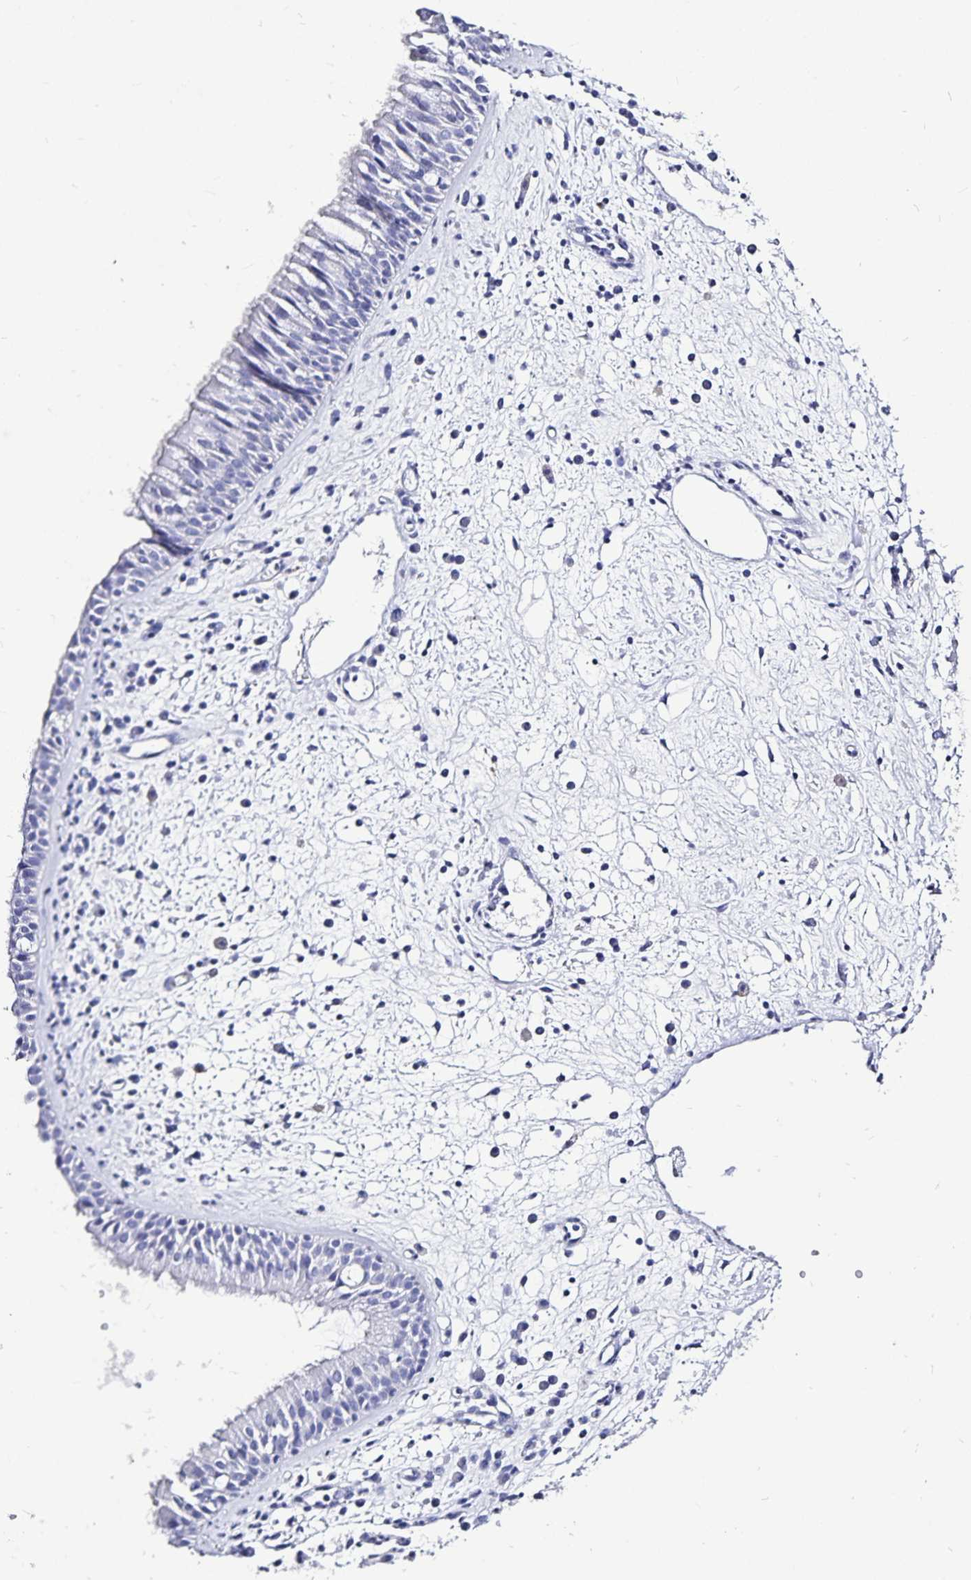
{"staining": {"intensity": "negative", "quantity": "none", "location": "none"}, "tissue": "nasopharynx", "cell_type": "Respiratory epithelial cells", "image_type": "normal", "snomed": [{"axis": "morphology", "description": "Normal tissue, NOS"}, {"axis": "topography", "description": "Nasopharynx"}], "caption": "The histopathology image demonstrates no staining of respiratory epithelial cells in unremarkable nasopharynx. The staining is performed using DAB brown chromogen with nuclei counter-stained in using hematoxylin.", "gene": "PLAC1", "patient": {"sex": "male", "age": 65}}